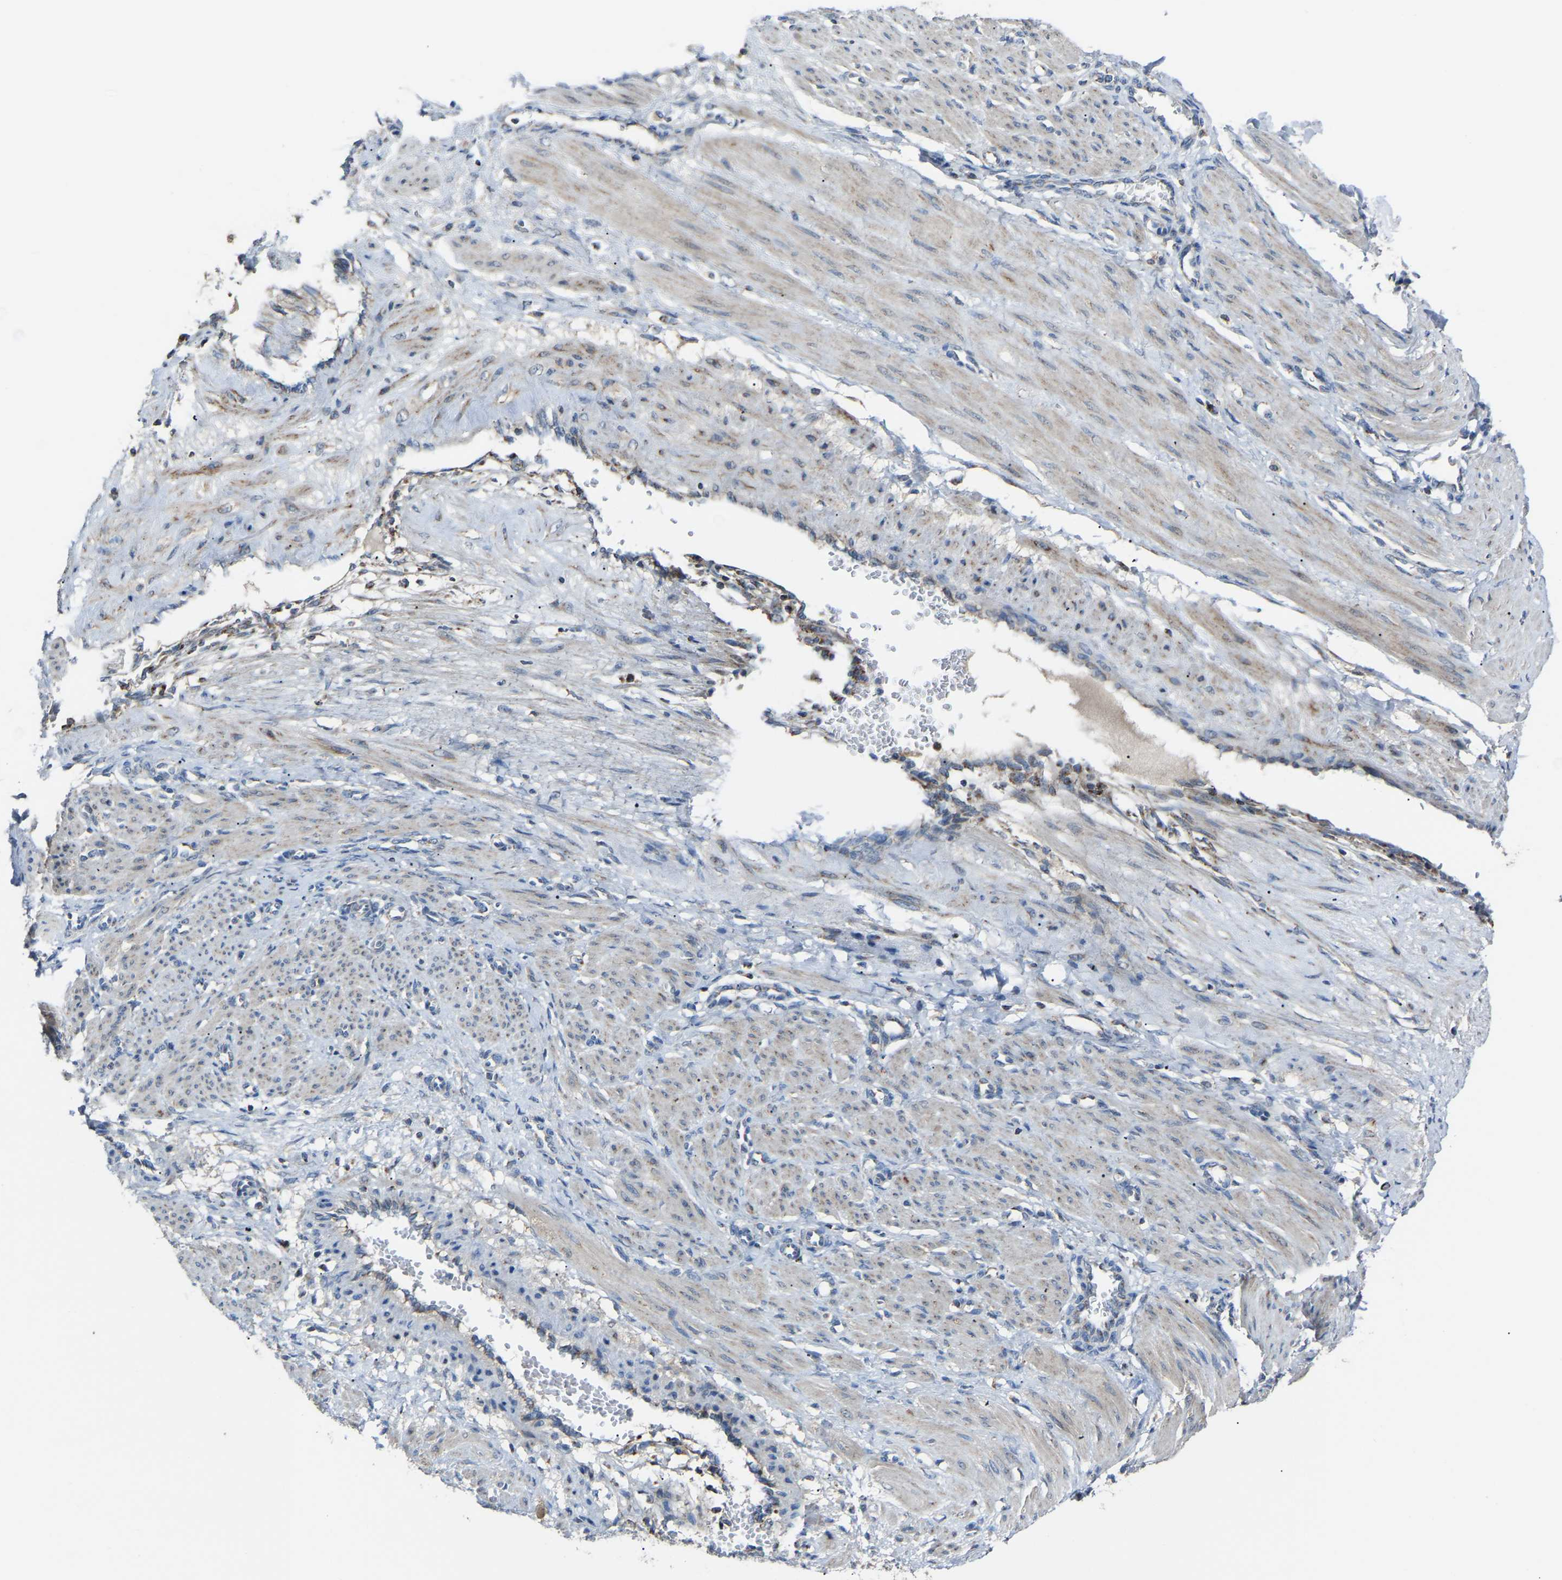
{"staining": {"intensity": "weak", "quantity": ">75%", "location": "cytoplasmic/membranous"}, "tissue": "smooth muscle", "cell_type": "Smooth muscle cells", "image_type": "normal", "snomed": [{"axis": "morphology", "description": "Normal tissue, NOS"}, {"axis": "topography", "description": "Endometrium"}], "caption": "About >75% of smooth muscle cells in unremarkable smooth muscle reveal weak cytoplasmic/membranous protein positivity as visualized by brown immunohistochemical staining.", "gene": "CANT1", "patient": {"sex": "female", "age": 33}}